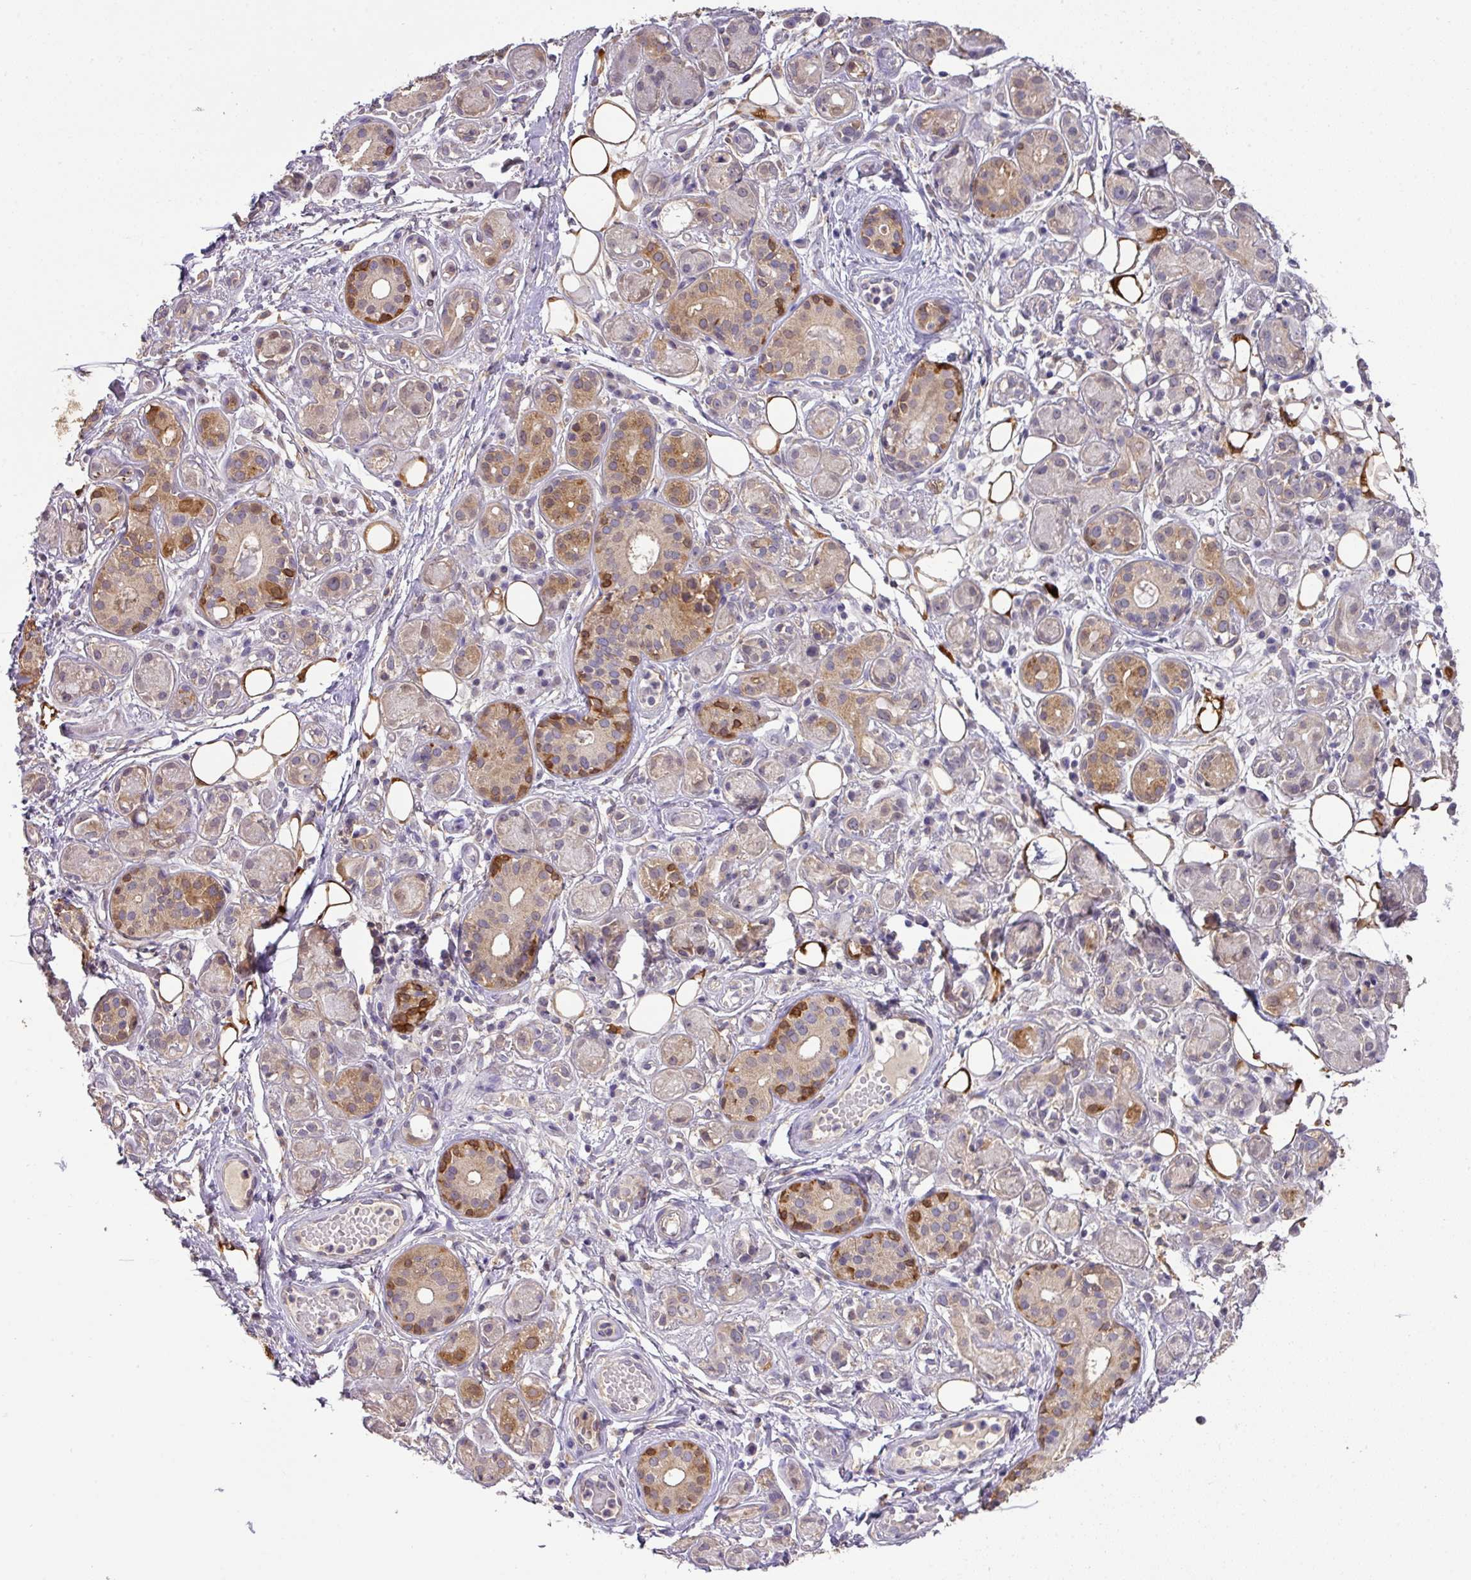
{"staining": {"intensity": "moderate", "quantity": "<25%", "location": "cytoplasmic/membranous"}, "tissue": "salivary gland", "cell_type": "Glandular cells", "image_type": "normal", "snomed": [{"axis": "morphology", "description": "Normal tissue, NOS"}, {"axis": "topography", "description": "Salivary gland"}], "caption": "Moderate cytoplasmic/membranous positivity for a protein is present in about <25% of glandular cells of unremarkable salivary gland using immunohistochemistry (IHC).", "gene": "GCNT7", "patient": {"sex": "male", "age": 54}}